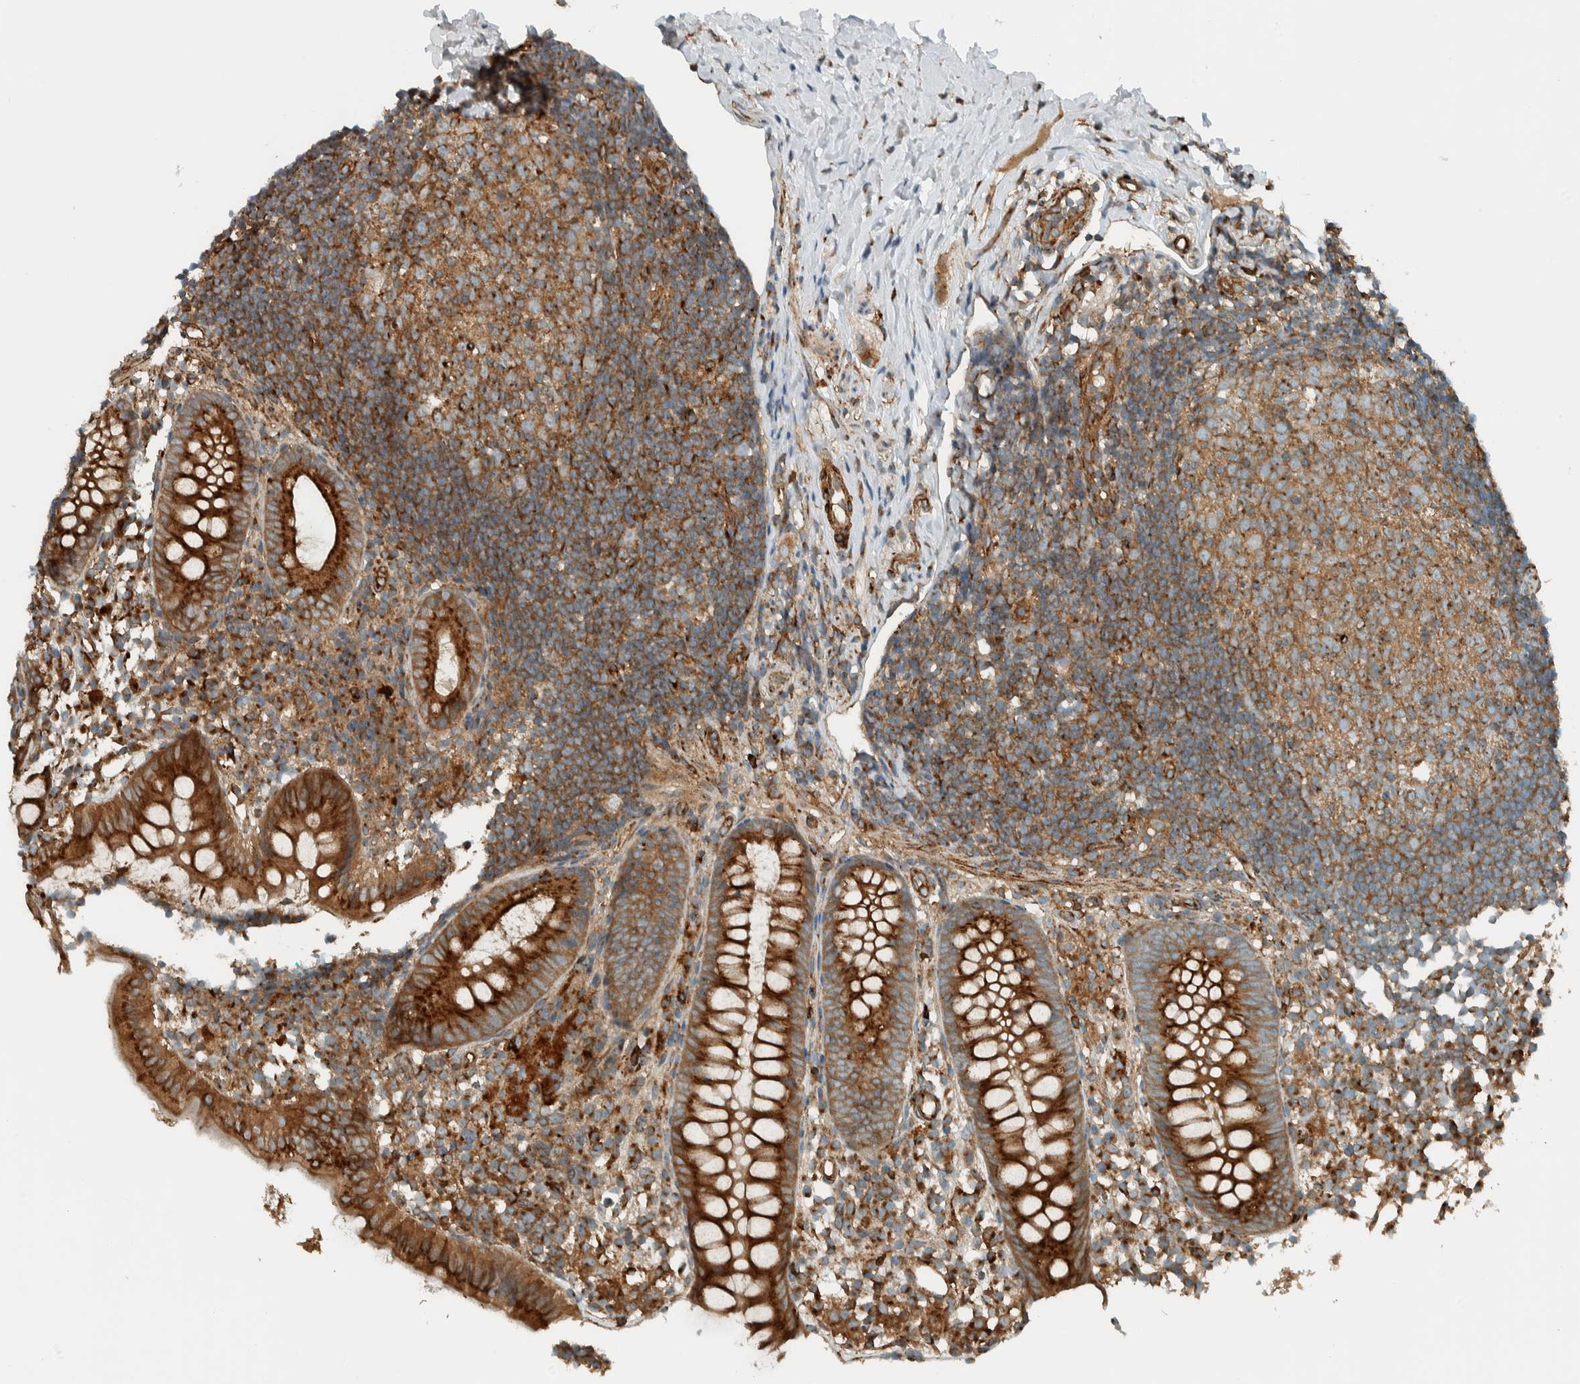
{"staining": {"intensity": "strong", "quantity": ">75%", "location": "cytoplasmic/membranous"}, "tissue": "appendix", "cell_type": "Glandular cells", "image_type": "normal", "snomed": [{"axis": "morphology", "description": "Normal tissue, NOS"}, {"axis": "topography", "description": "Appendix"}], "caption": "Immunohistochemistry (IHC) photomicrograph of normal human appendix stained for a protein (brown), which reveals high levels of strong cytoplasmic/membranous staining in about >75% of glandular cells.", "gene": "EXOC7", "patient": {"sex": "female", "age": 20}}